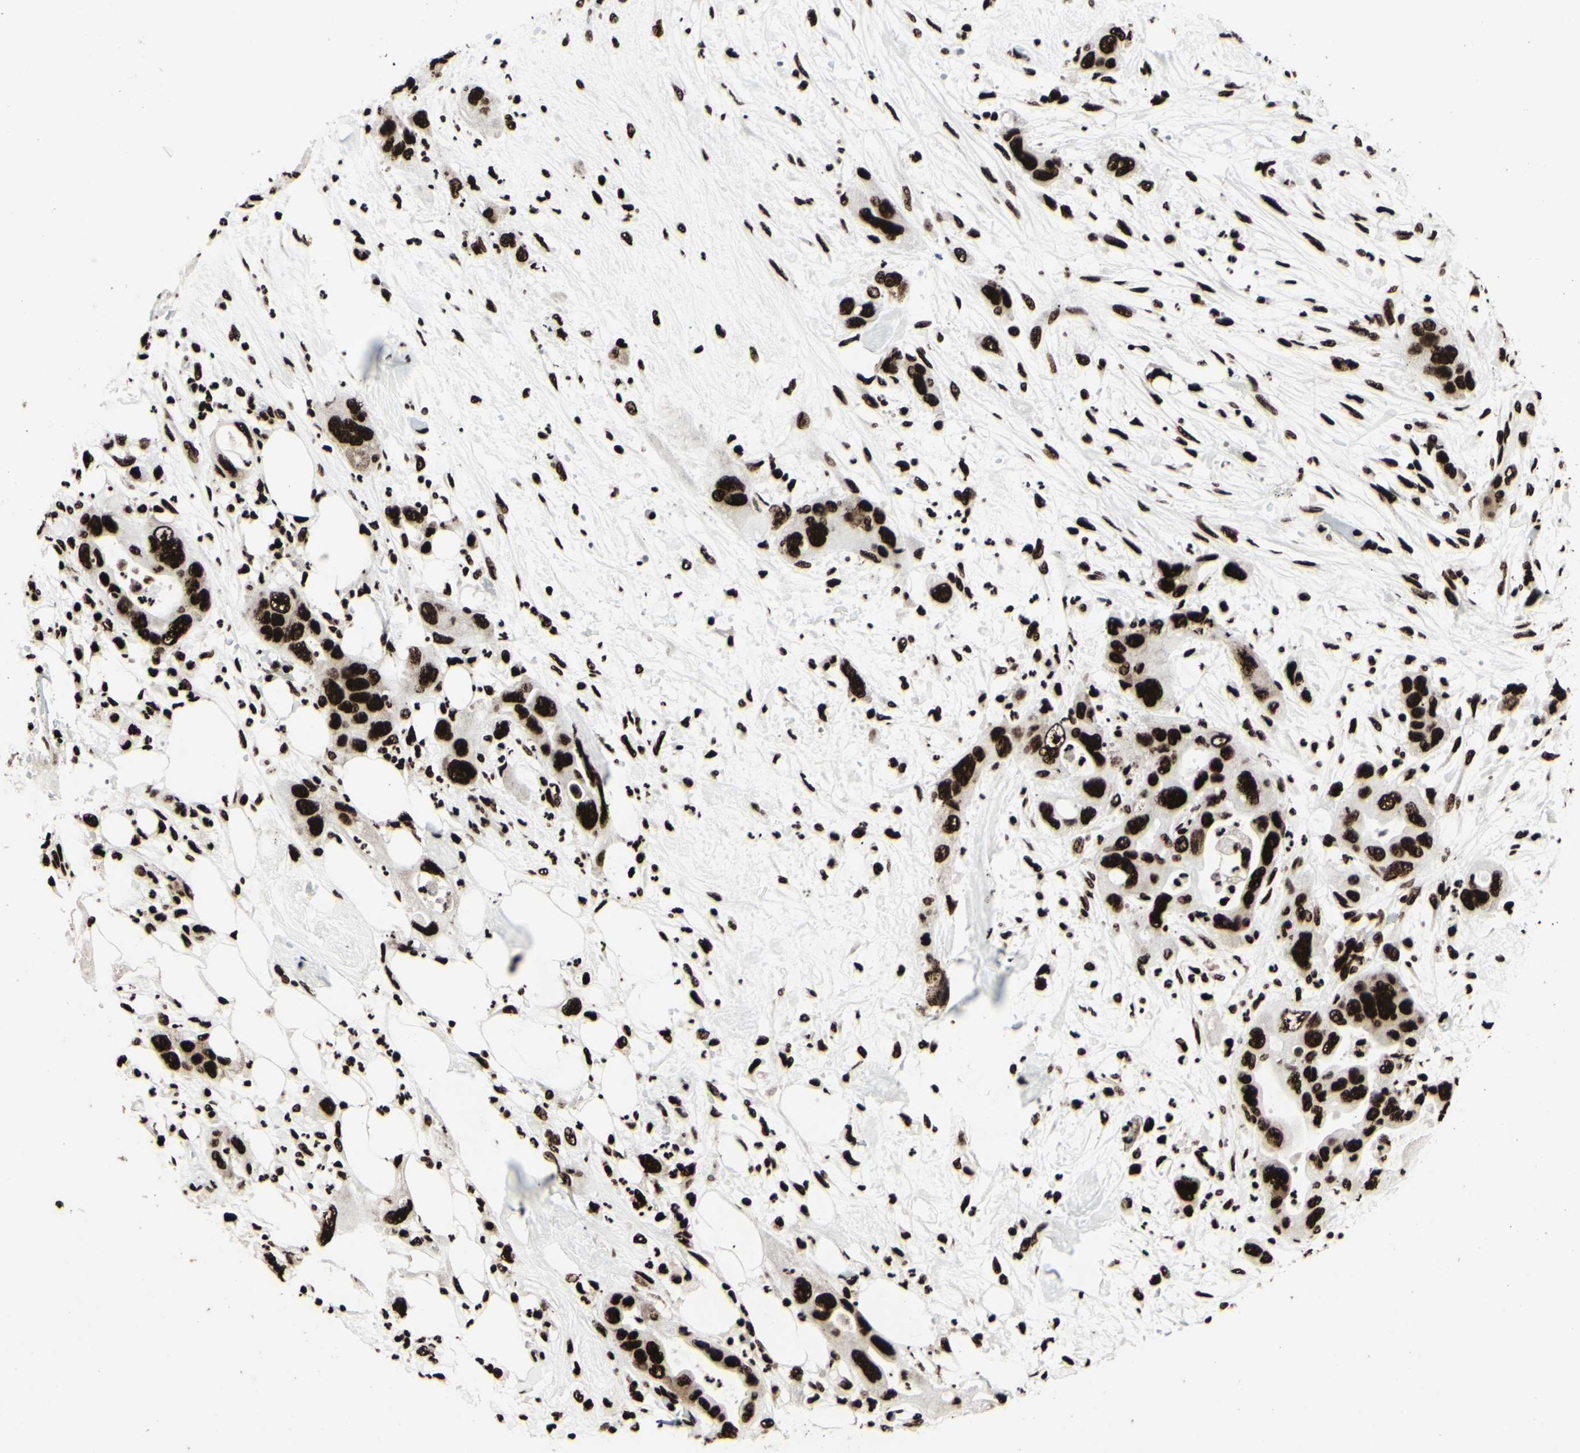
{"staining": {"intensity": "strong", "quantity": ">75%", "location": "nuclear"}, "tissue": "pancreatic cancer", "cell_type": "Tumor cells", "image_type": "cancer", "snomed": [{"axis": "morphology", "description": "Adenocarcinoma, NOS"}, {"axis": "topography", "description": "Pancreas"}], "caption": "Adenocarcinoma (pancreatic) tissue shows strong nuclear staining in approximately >75% of tumor cells, visualized by immunohistochemistry. (DAB IHC, brown staining for protein, blue staining for nuclei).", "gene": "U2AF2", "patient": {"sex": "female", "age": 71}}